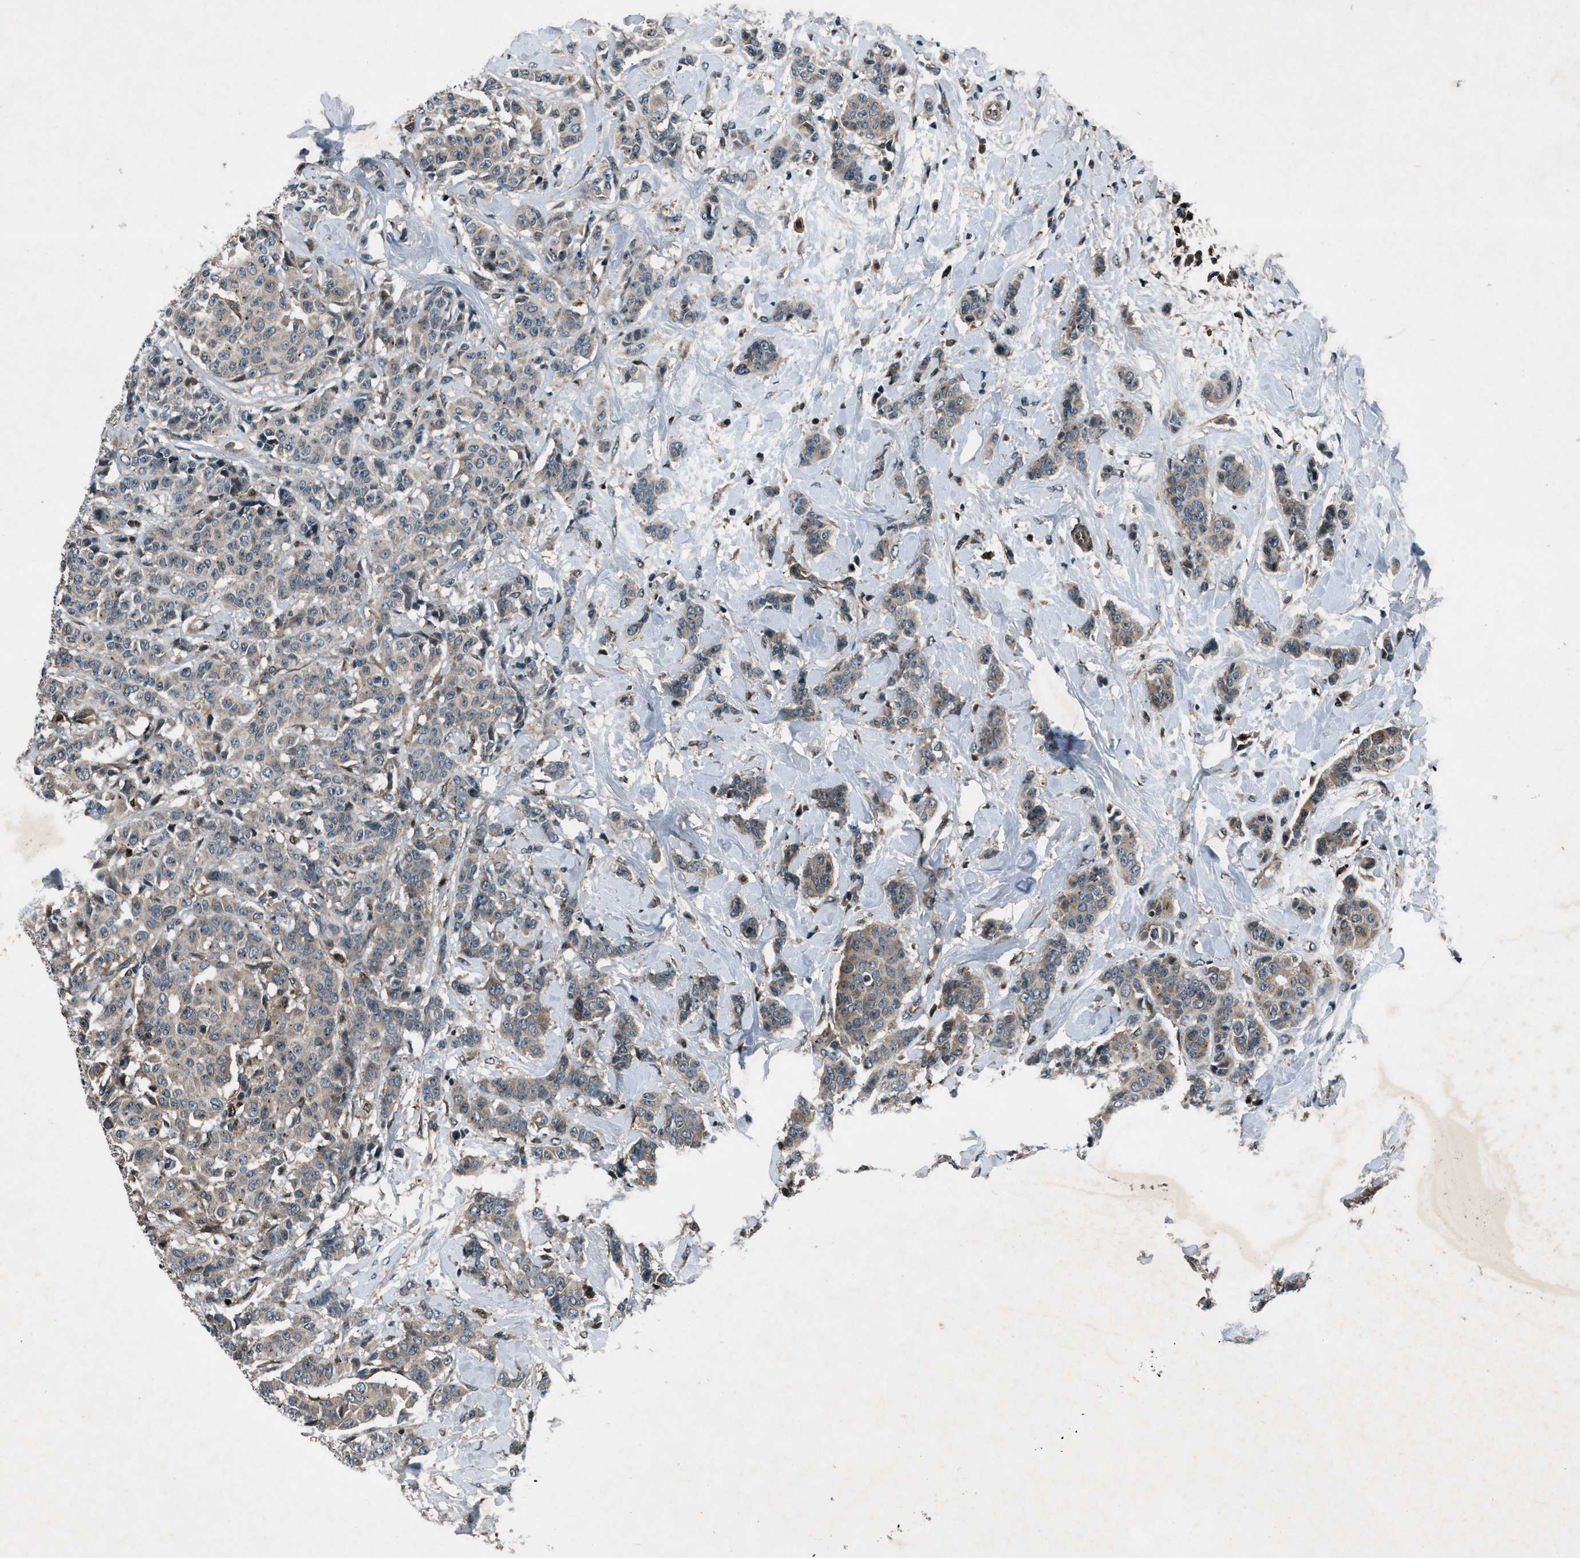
{"staining": {"intensity": "weak", "quantity": "25%-75%", "location": "cytoplasmic/membranous"}, "tissue": "breast cancer", "cell_type": "Tumor cells", "image_type": "cancer", "snomed": [{"axis": "morphology", "description": "Normal tissue, NOS"}, {"axis": "morphology", "description": "Duct carcinoma"}, {"axis": "topography", "description": "Breast"}], "caption": "Immunohistochemical staining of human breast infiltrating ductal carcinoma demonstrates low levels of weak cytoplasmic/membranous positivity in approximately 25%-75% of tumor cells.", "gene": "EPSTI1", "patient": {"sex": "female", "age": 40}}